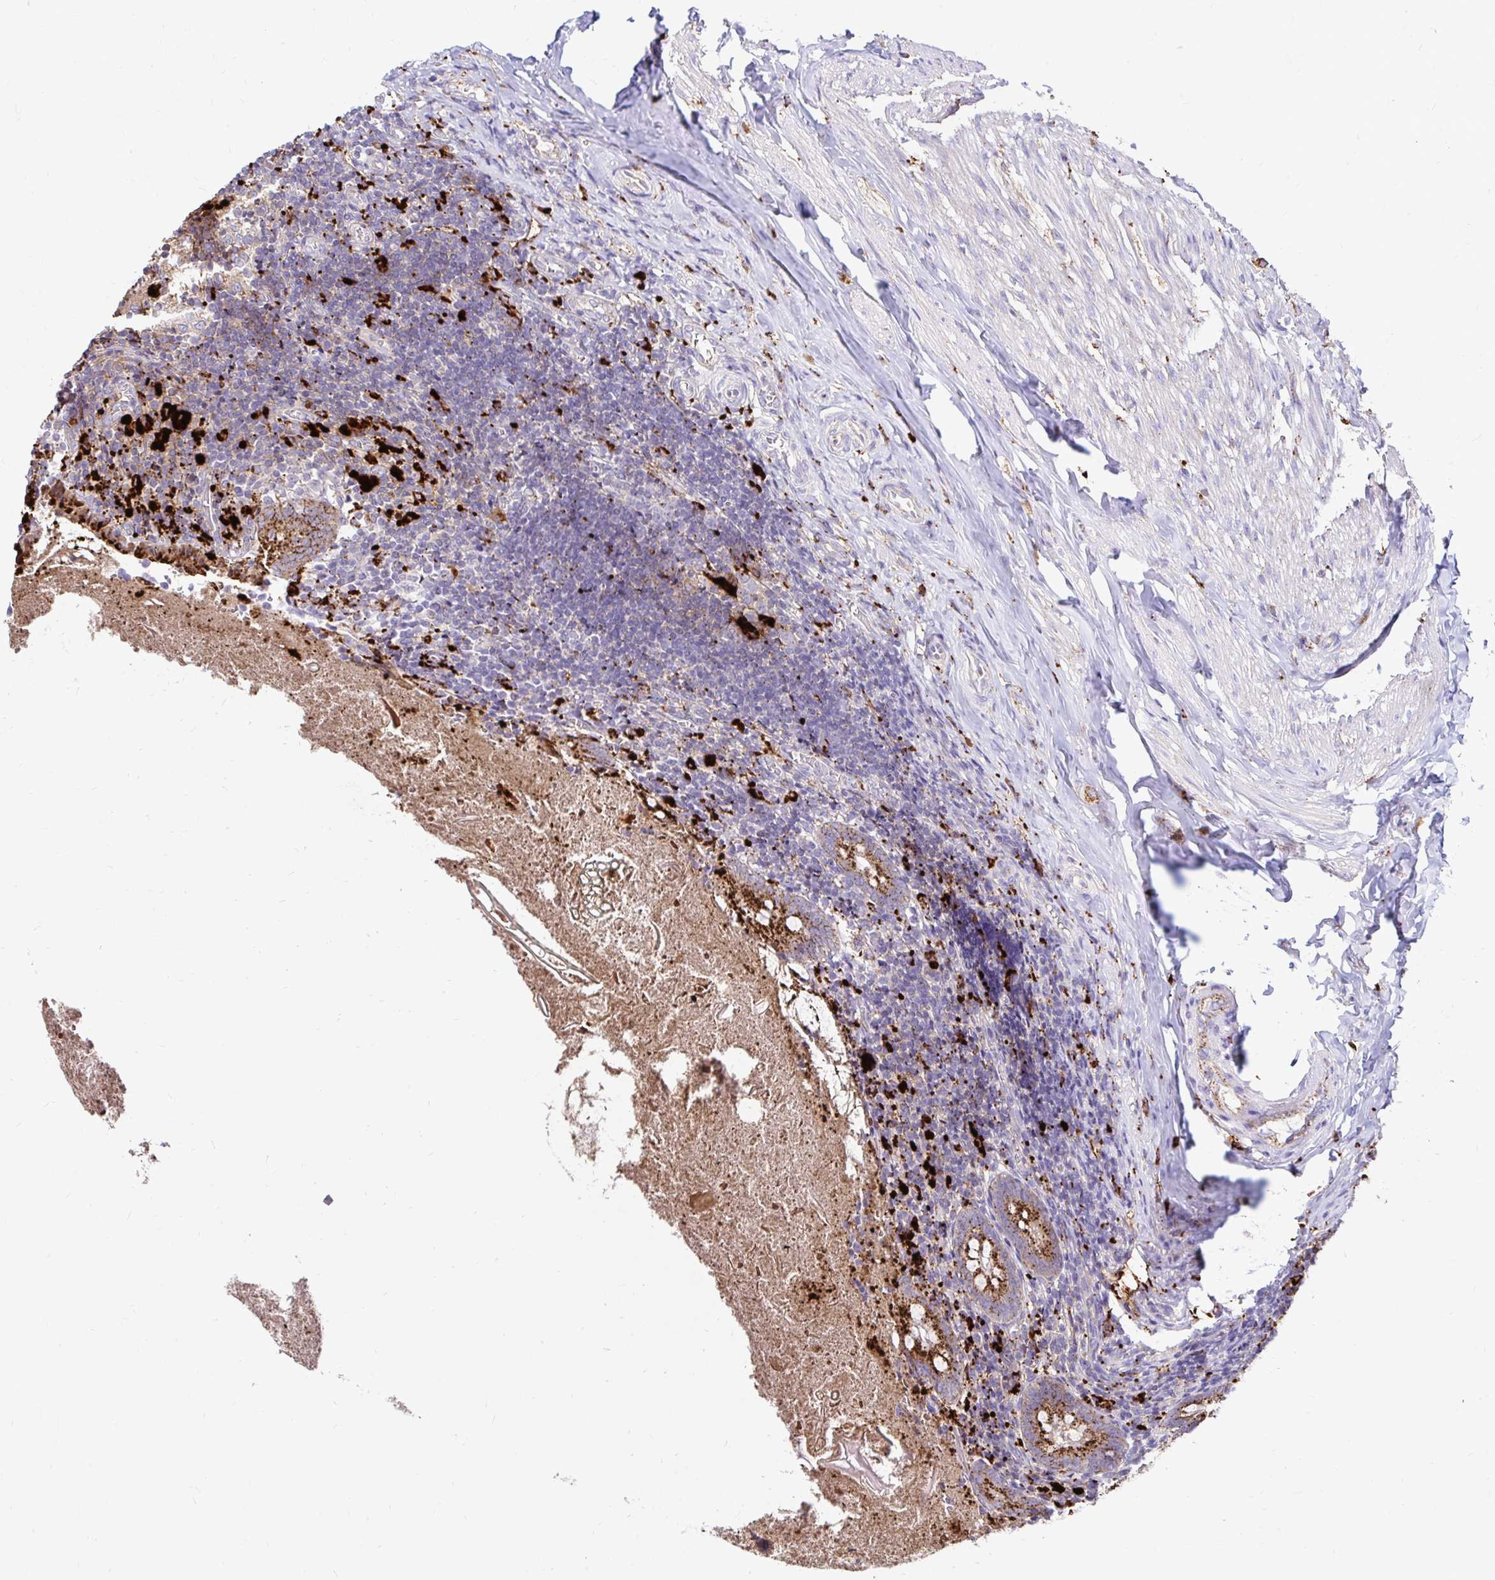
{"staining": {"intensity": "strong", "quantity": ">75%", "location": "cytoplasmic/membranous"}, "tissue": "appendix", "cell_type": "Glandular cells", "image_type": "normal", "snomed": [{"axis": "morphology", "description": "Normal tissue, NOS"}, {"axis": "topography", "description": "Appendix"}], "caption": "The photomicrograph shows immunohistochemical staining of unremarkable appendix. There is strong cytoplasmic/membranous positivity is present in about >75% of glandular cells. The protein is stained brown, and the nuclei are stained in blue (DAB IHC with brightfield microscopy, high magnification).", "gene": "FUCA1", "patient": {"sex": "female", "age": 17}}